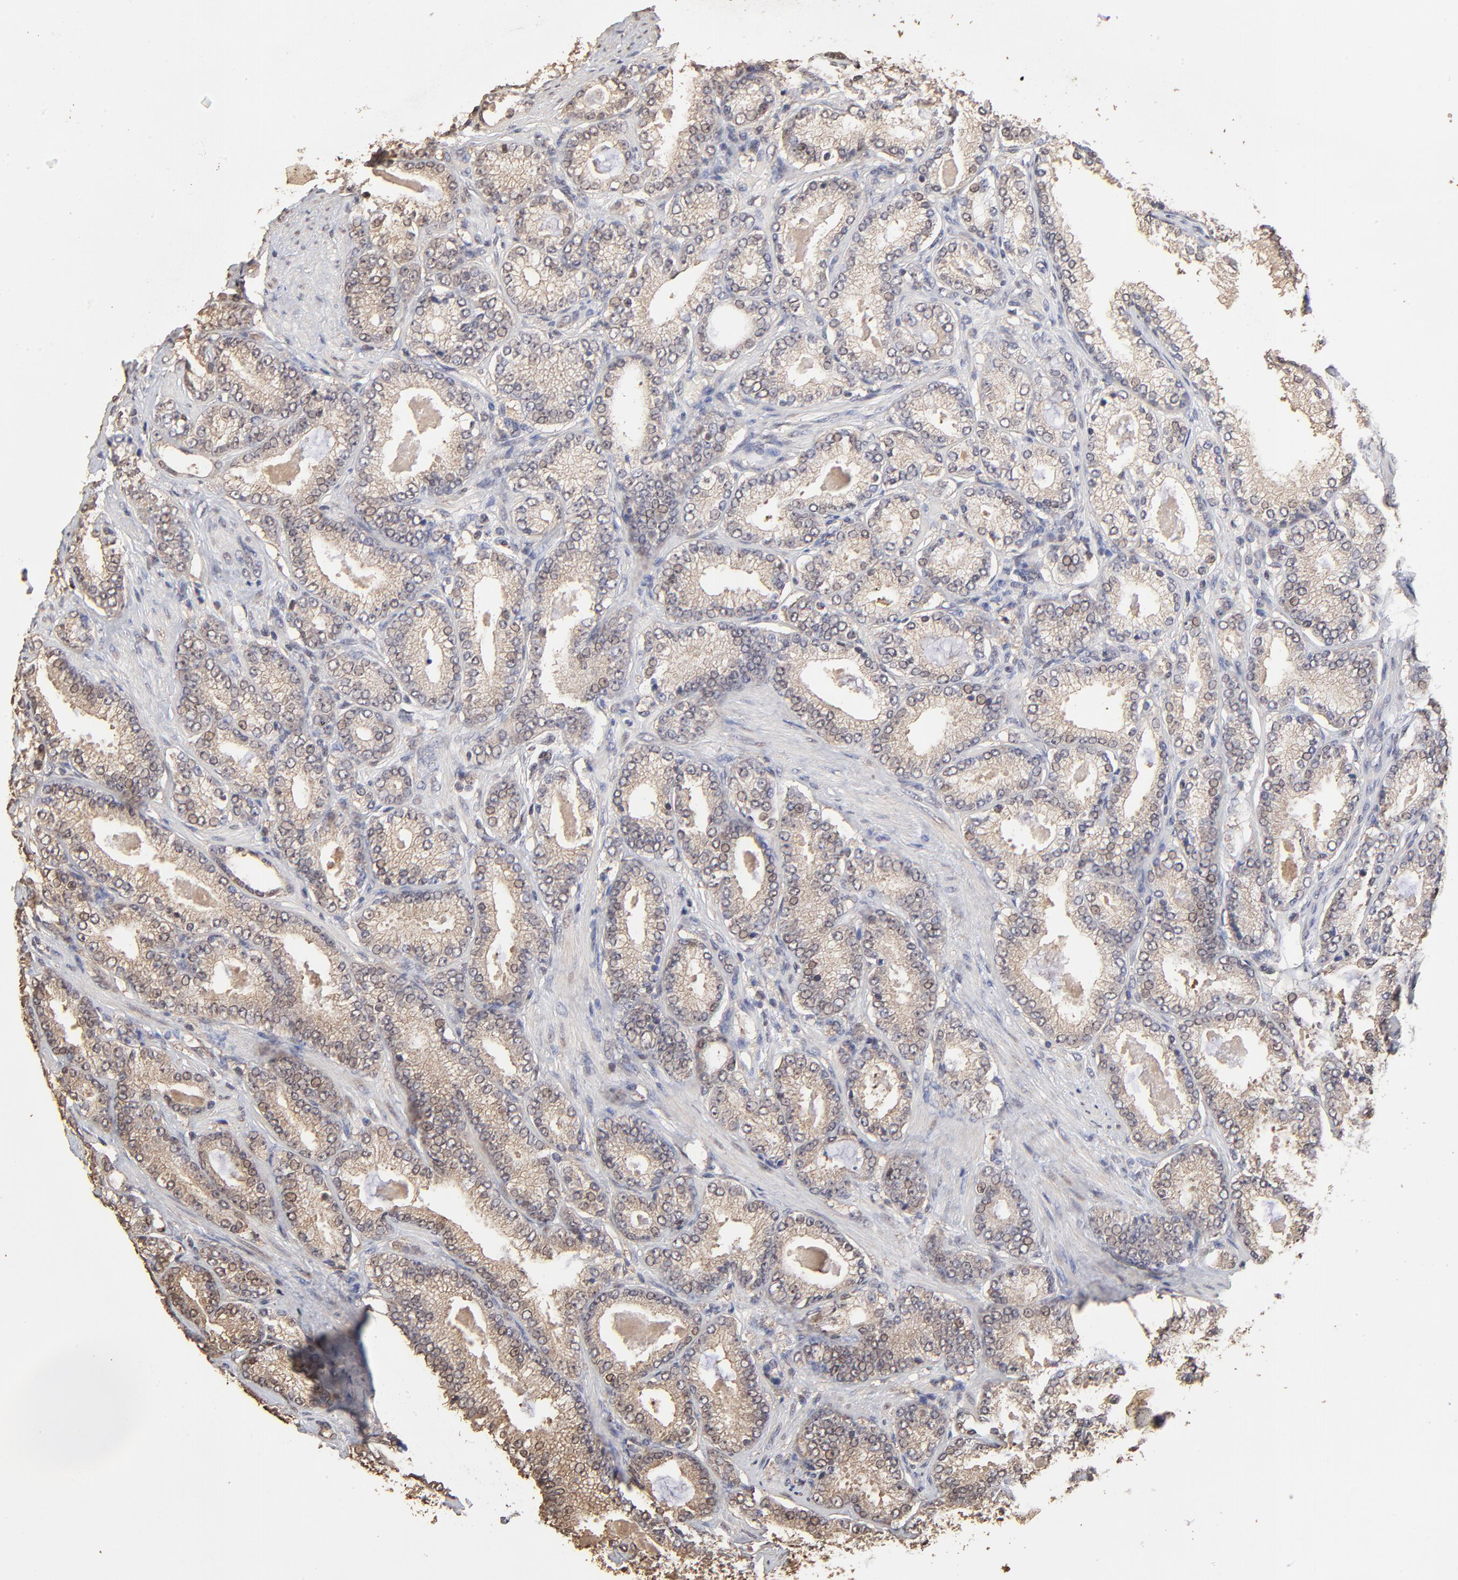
{"staining": {"intensity": "weak", "quantity": "<25%", "location": "cytoplasmic/membranous,nuclear"}, "tissue": "prostate cancer", "cell_type": "Tumor cells", "image_type": "cancer", "snomed": [{"axis": "morphology", "description": "Adenocarcinoma, Low grade"}, {"axis": "topography", "description": "Prostate"}], "caption": "A high-resolution histopathology image shows immunohistochemistry staining of prostate cancer, which exhibits no significant staining in tumor cells.", "gene": "BIRC5", "patient": {"sex": "male", "age": 71}}